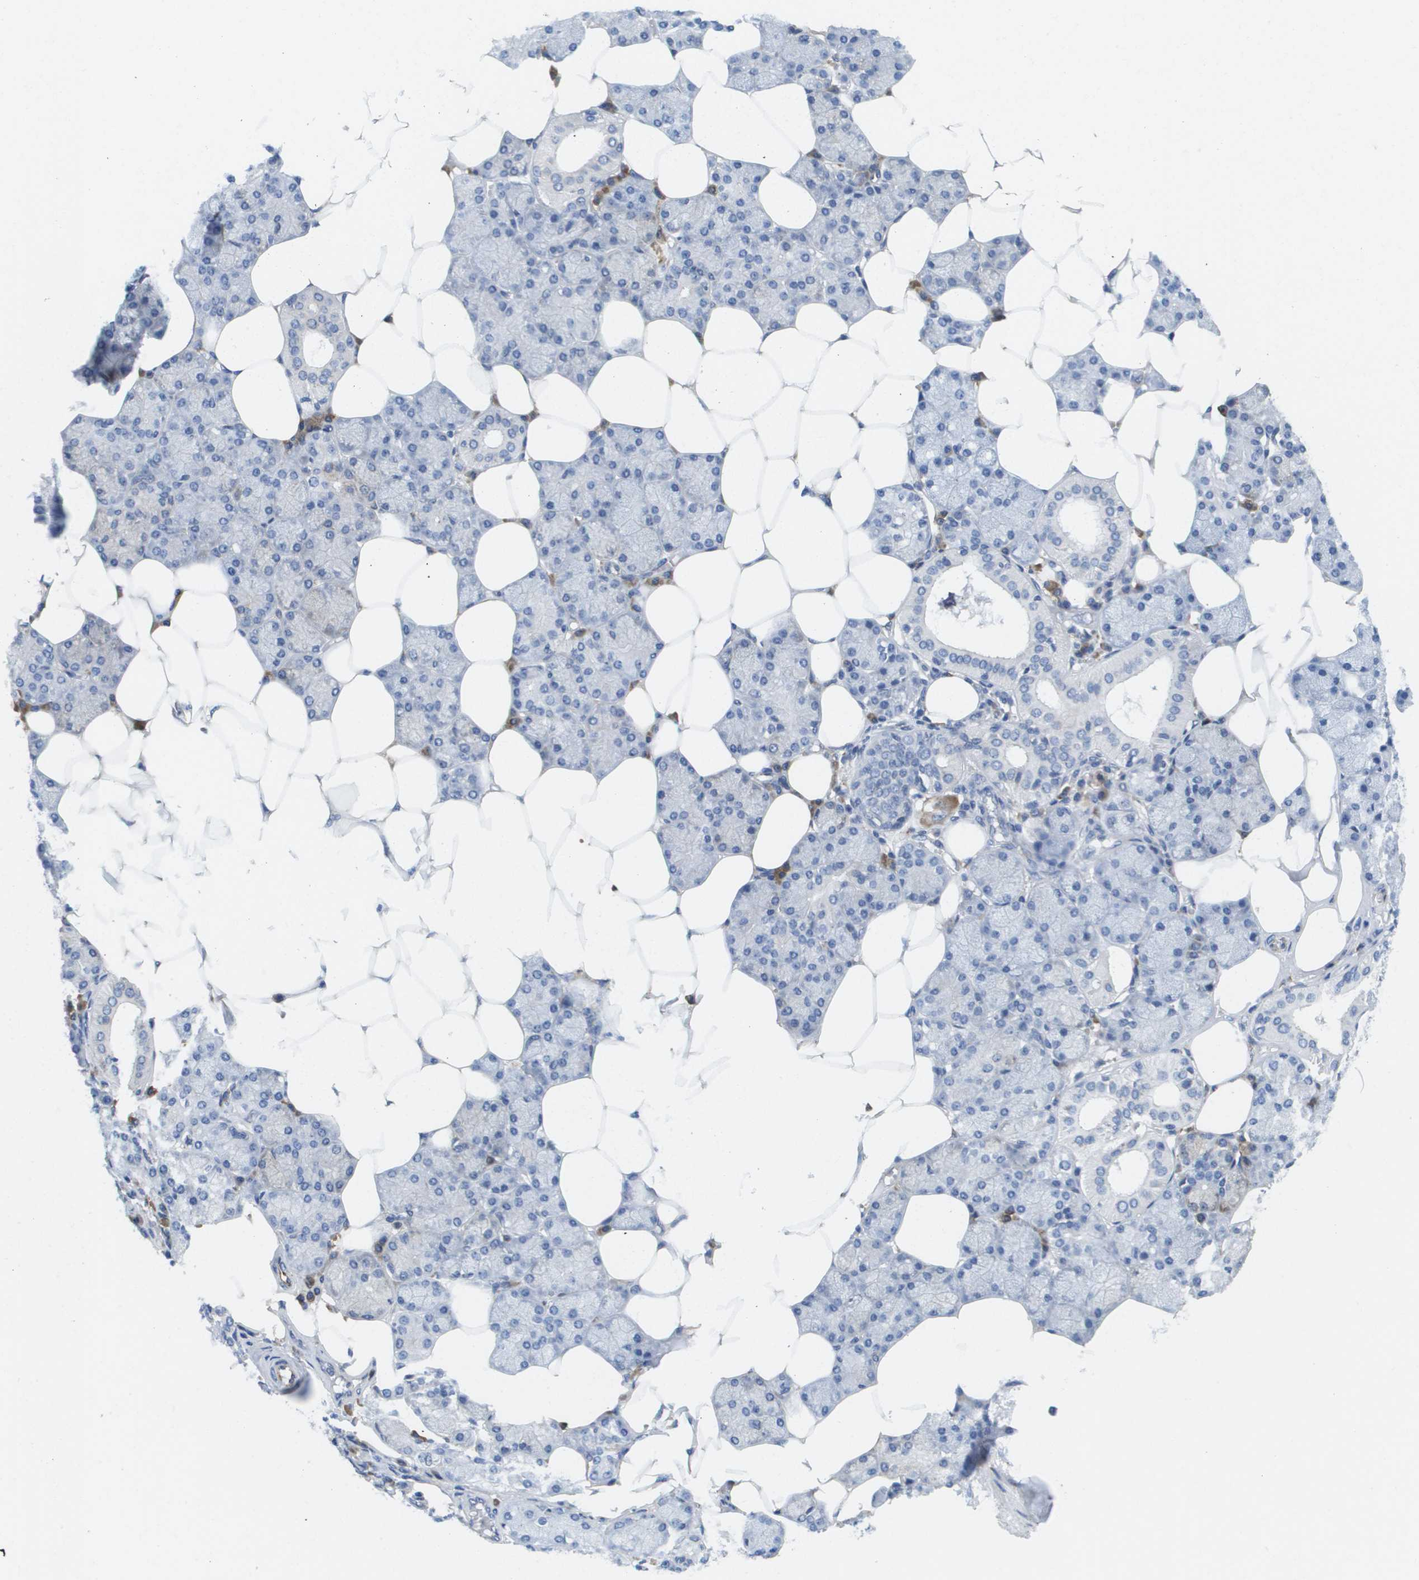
{"staining": {"intensity": "negative", "quantity": "none", "location": "none"}, "tissue": "salivary gland", "cell_type": "Glandular cells", "image_type": "normal", "snomed": [{"axis": "morphology", "description": "Normal tissue, NOS"}, {"axis": "topography", "description": "Salivary gland"}], "caption": "This is an IHC photomicrograph of benign human salivary gland. There is no positivity in glandular cells.", "gene": "ST3GAL2", "patient": {"sex": "male", "age": 62}}